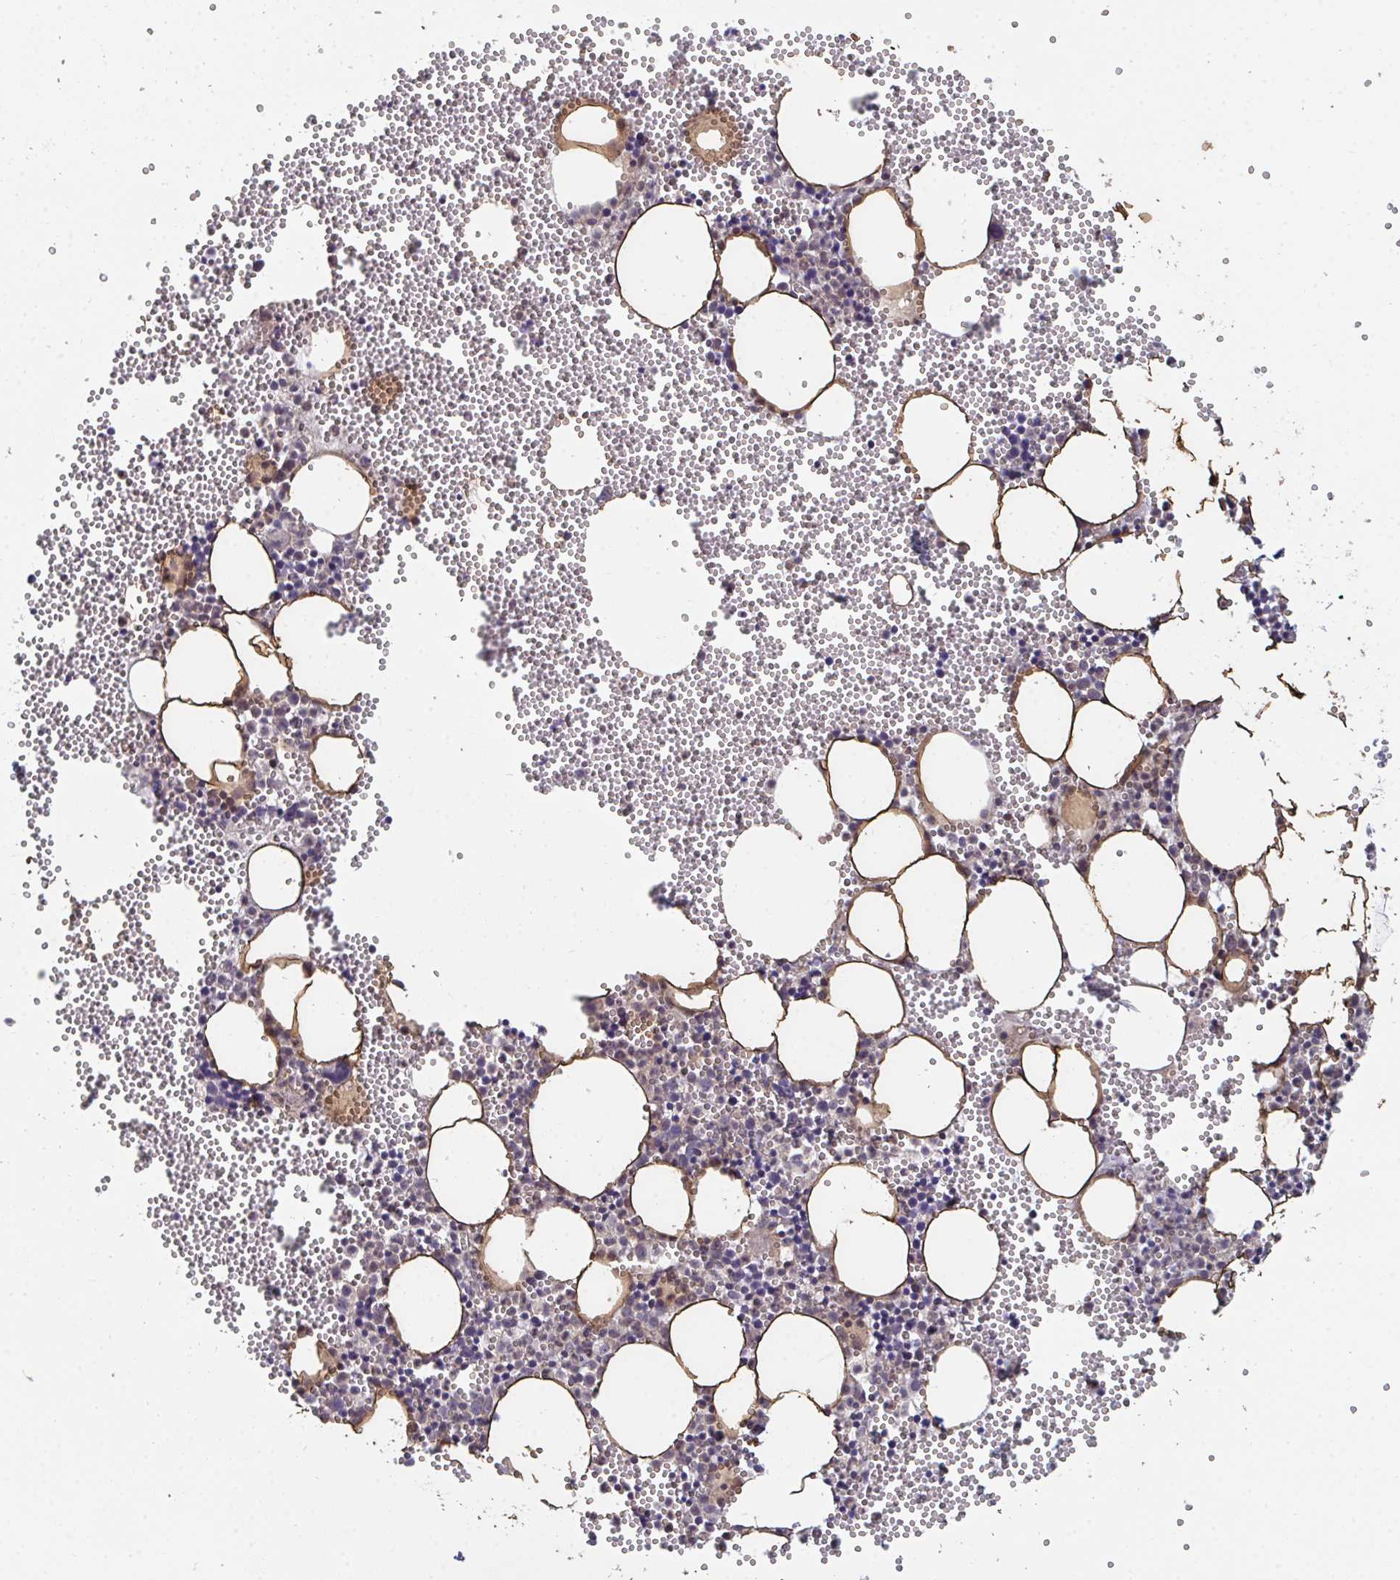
{"staining": {"intensity": "moderate", "quantity": "25%-75%", "location": "cytoplasmic/membranous"}, "tissue": "bone marrow", "cell_type": "Hematopoietic cells", "image_type": "normal", "snomed": [{"axis": "morphology", "description": "Normal tissue, NOS"}, {"axis": "topography", "description": "Bone marrow"}], "caption": "Moderate cytoplasmic/membranous staining is present in approximately 25%-75% of hematopoietic cells in unremarkable bone marrow.", "gene": "TTC9C", "patient": {"sex": "female", "age": 80}}